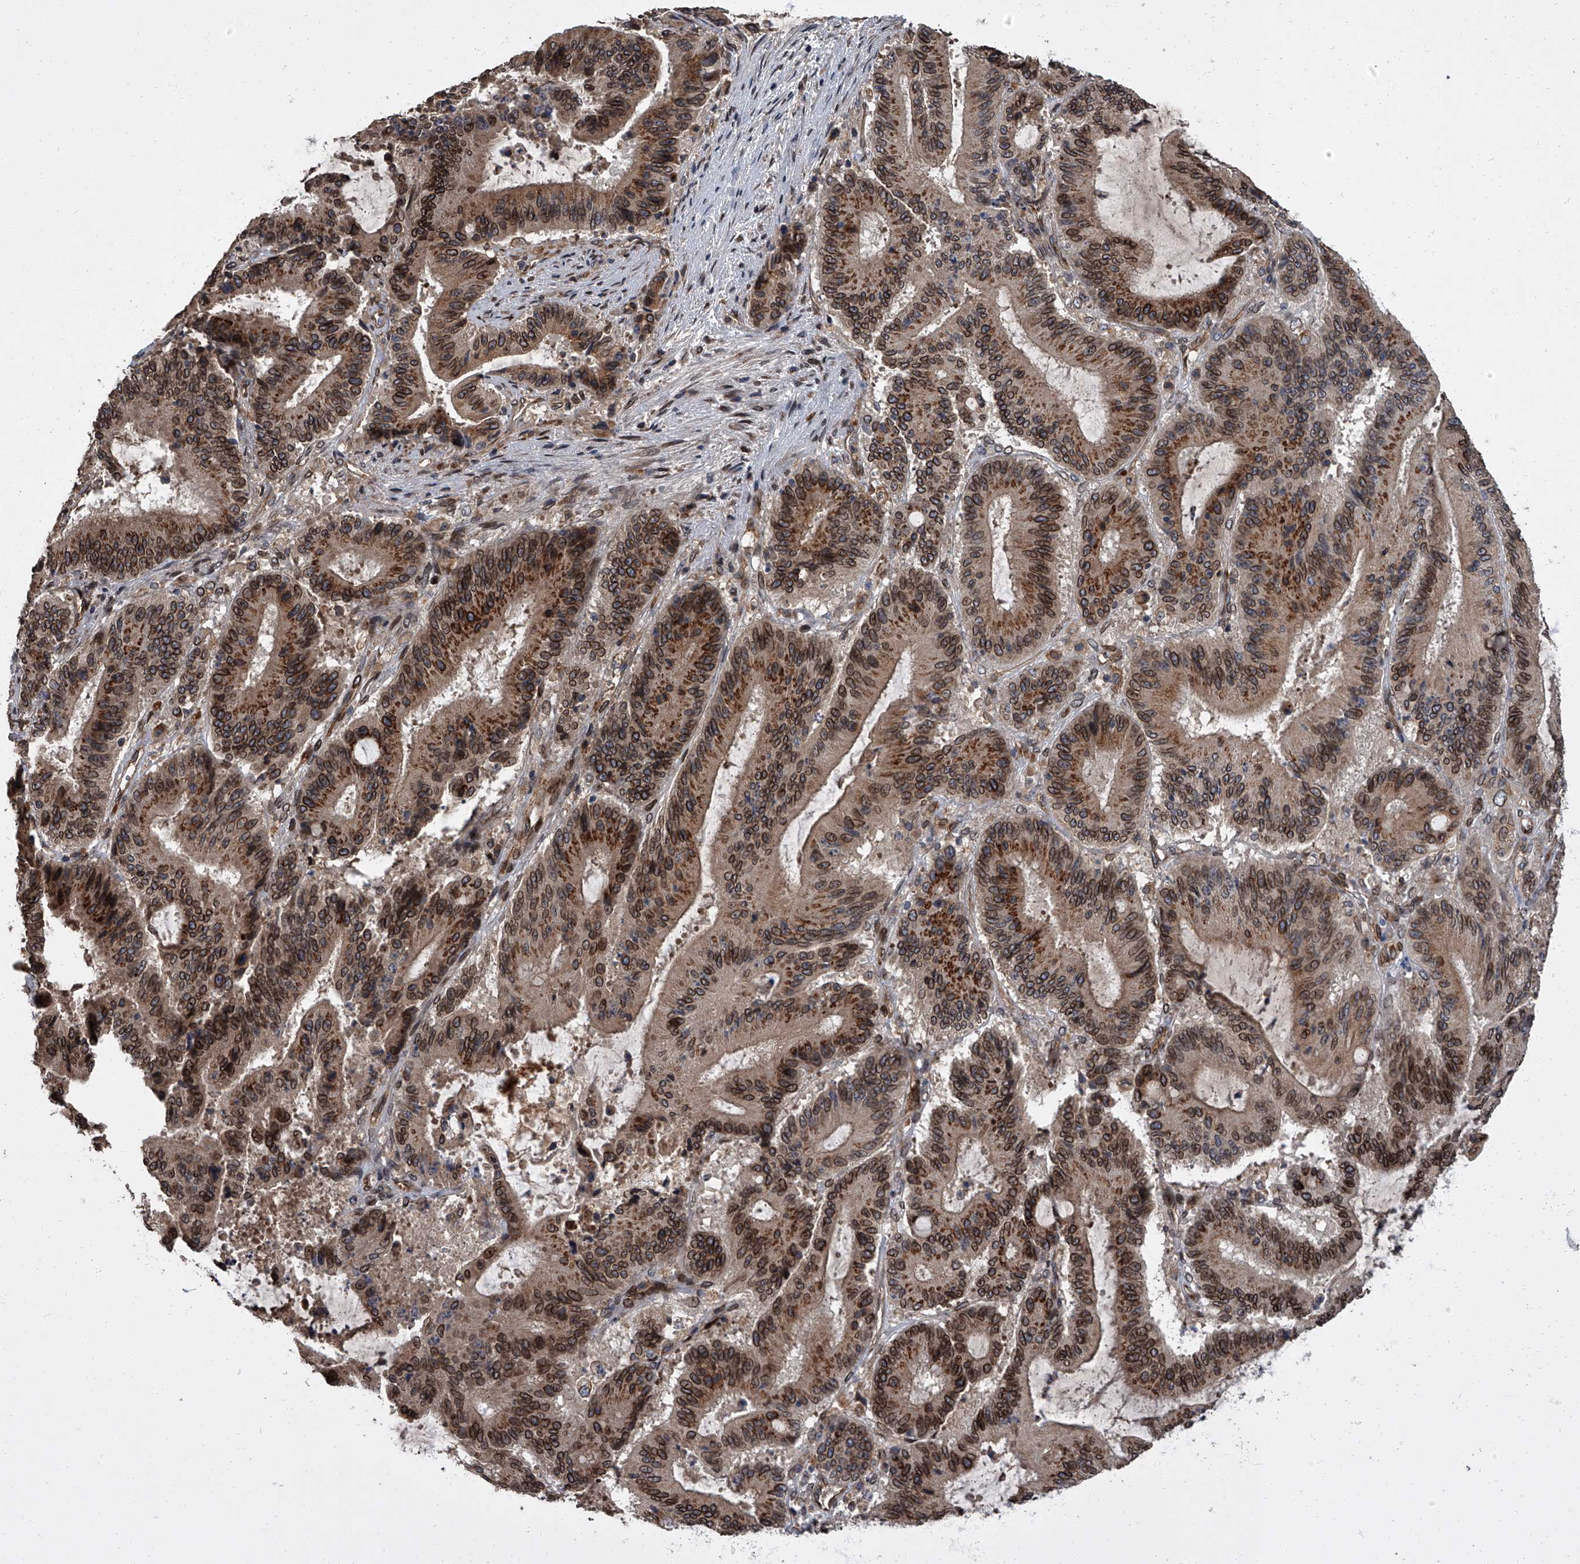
{"staining": {"intensity": "strong", "quantity": ">75%", "location": "cytoplasmic/membranous,nuclear"}, "tissue": "liver cancer", "cell_type": "Tumor cells", "image_type": "cancer", "snomed": [{"axis": "morphology", "description": "Normal tissue, NOS"}, {"axis": "morphology", "description": "Cholangiocarcinoma"}, {"axis": "topography", "description": "Liver"}, {"axis": "topography", "description": "Peripheral nerve tissue"}], "caption": "Liver cancer (cholangiocarcinoma) tissue demonstrates strong cytoplasmic/membranous and nuclear positivity in about >75% of tumor cells, visualized by immunohistochemistry. The staining was performed using DAB (3,3'-diaminobenzidine), with brown indicating positive protein expression. Nuclei are stained blue with hematoxylin.", "gene": "LRRC8C", "patient": {"sex": "female", "age": 73}}